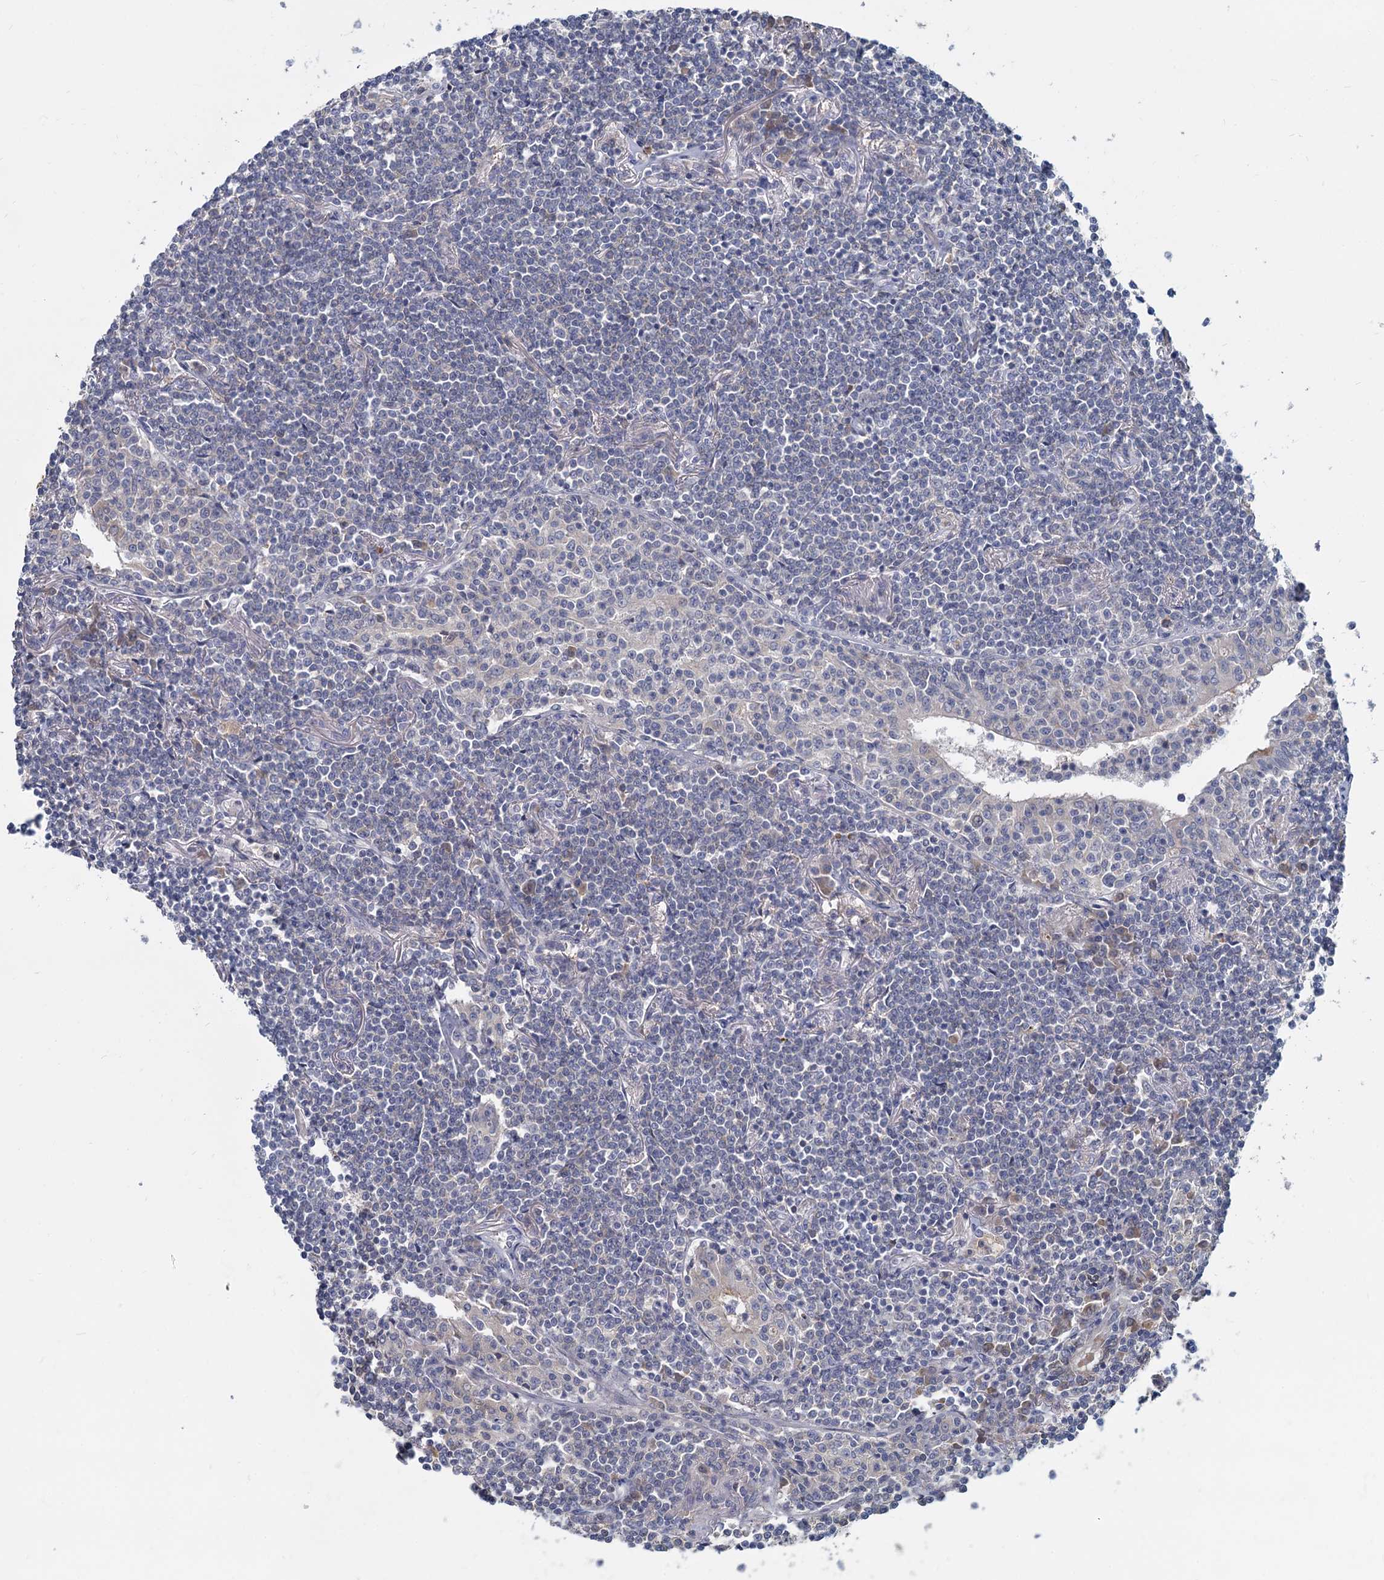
{"staining": {"intensity": "negative", "quantity": "none", "location": "none"}, "tissue": "lymphoma", "cell_type": "Tumor cells", "image_type": "cancer", "snomed": [{"axis": "morphology", "description": "Malignant lymphoma, non-Hodgkin's type, Low grade"}, {"axis": "topography", "description": "Lung"}], "caption": "The immunohistochemistry photomicrograph has no significant positivity in tumor cells of lymphoma tissue.", "gene": "ACSM3", "patient": {"sex": "female", "age": 71}}